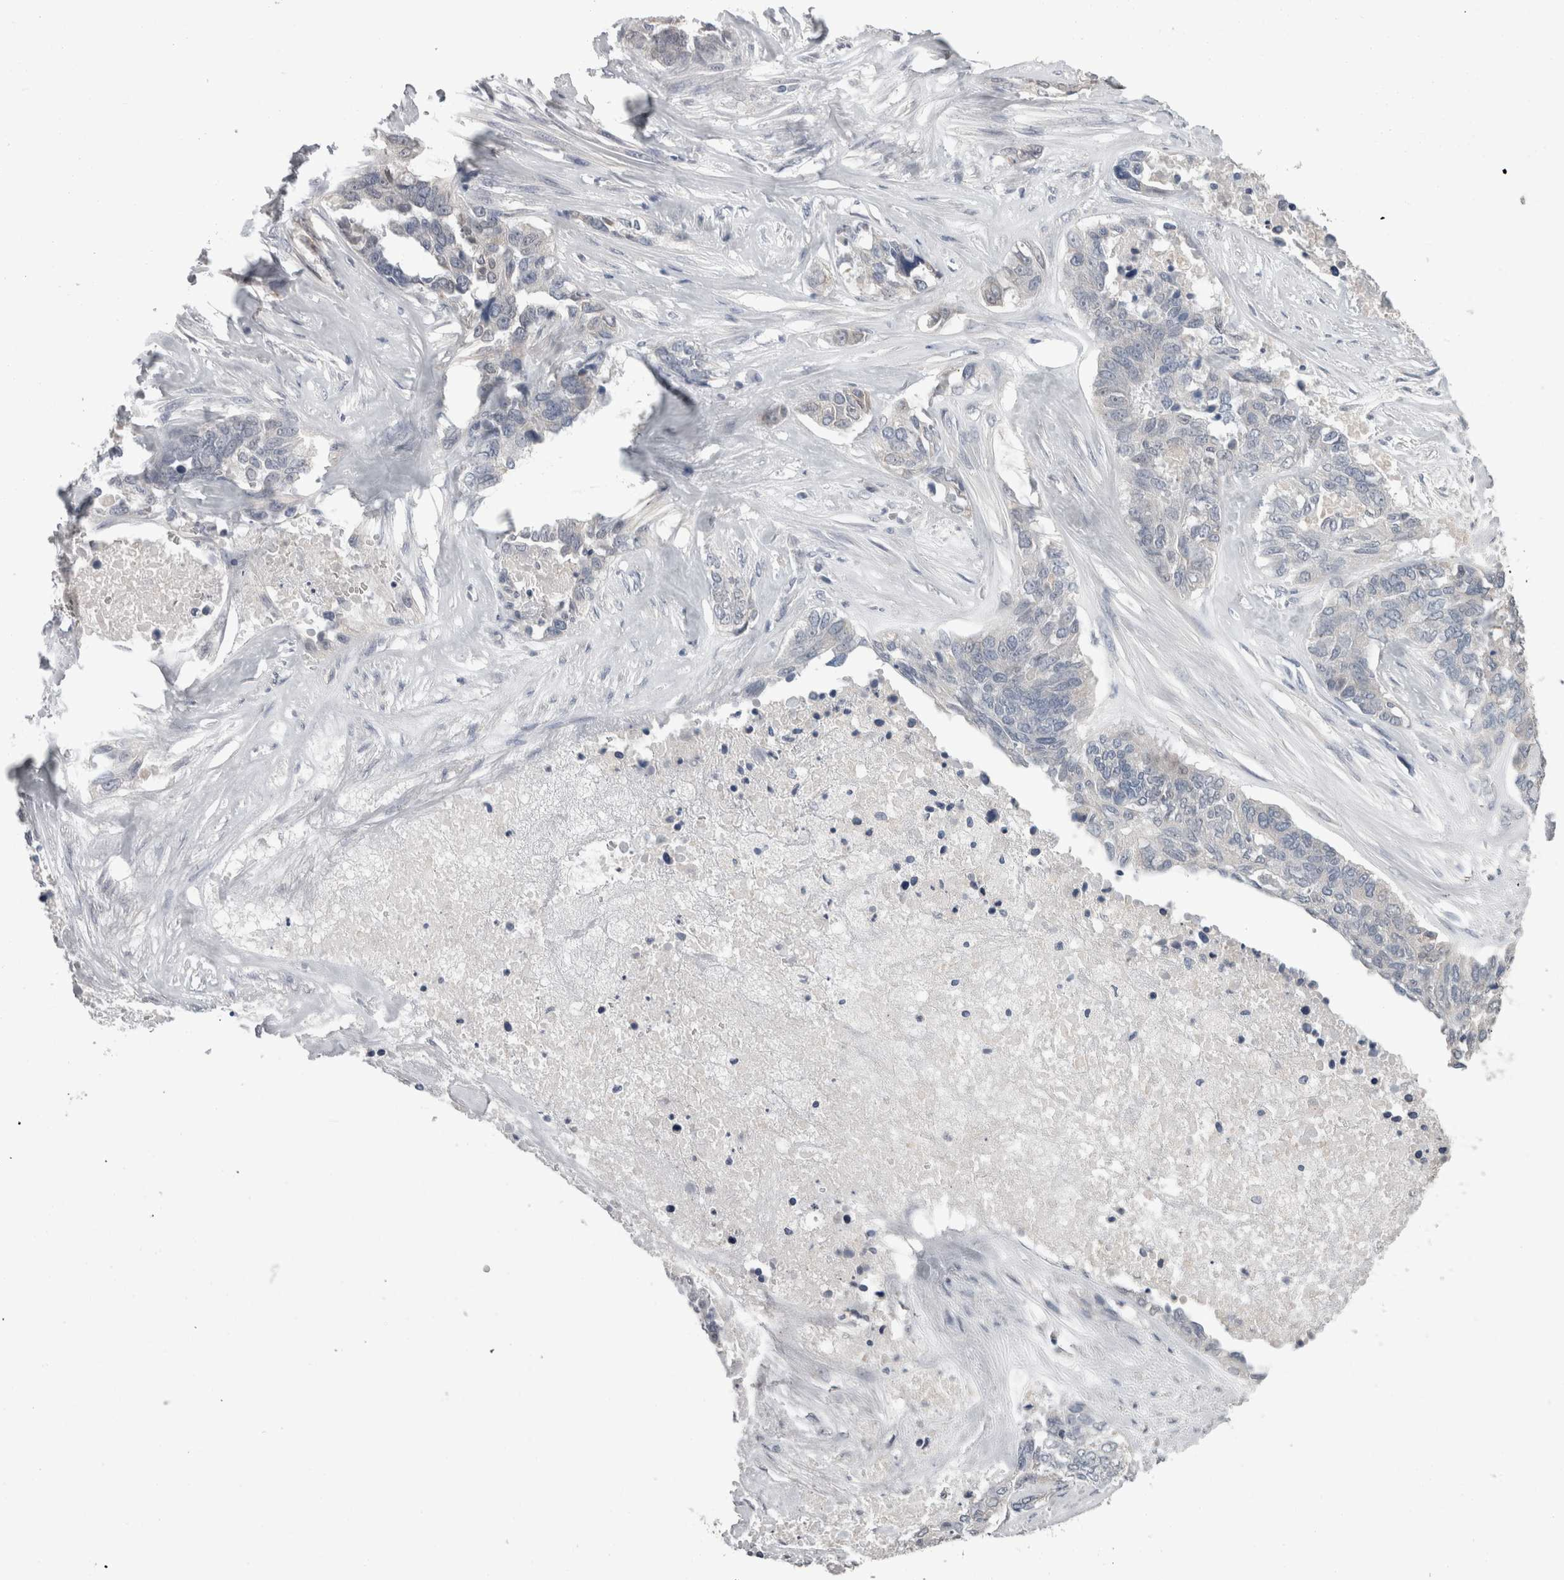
{"staining": {"intensity": "negative", "quantity": "none", "location": "none"}, "tissue": "ovarian cancer", "cell_type": "Tumor cells", "image_type": "cancer", "snomed": [{"axis": "morphology", "description": "Cystadenocarcinoma, serous, NOS"}, {"axis": "topography", "description": "Ovary"}], "caption": "This is a histopathology image of IHC staining of ovarian cancer (serous cystadenocarcinoma), which shows no expression in tumor cells.", "gene": "FHOD3", "patient": {"sex": "female", "age": 44}}